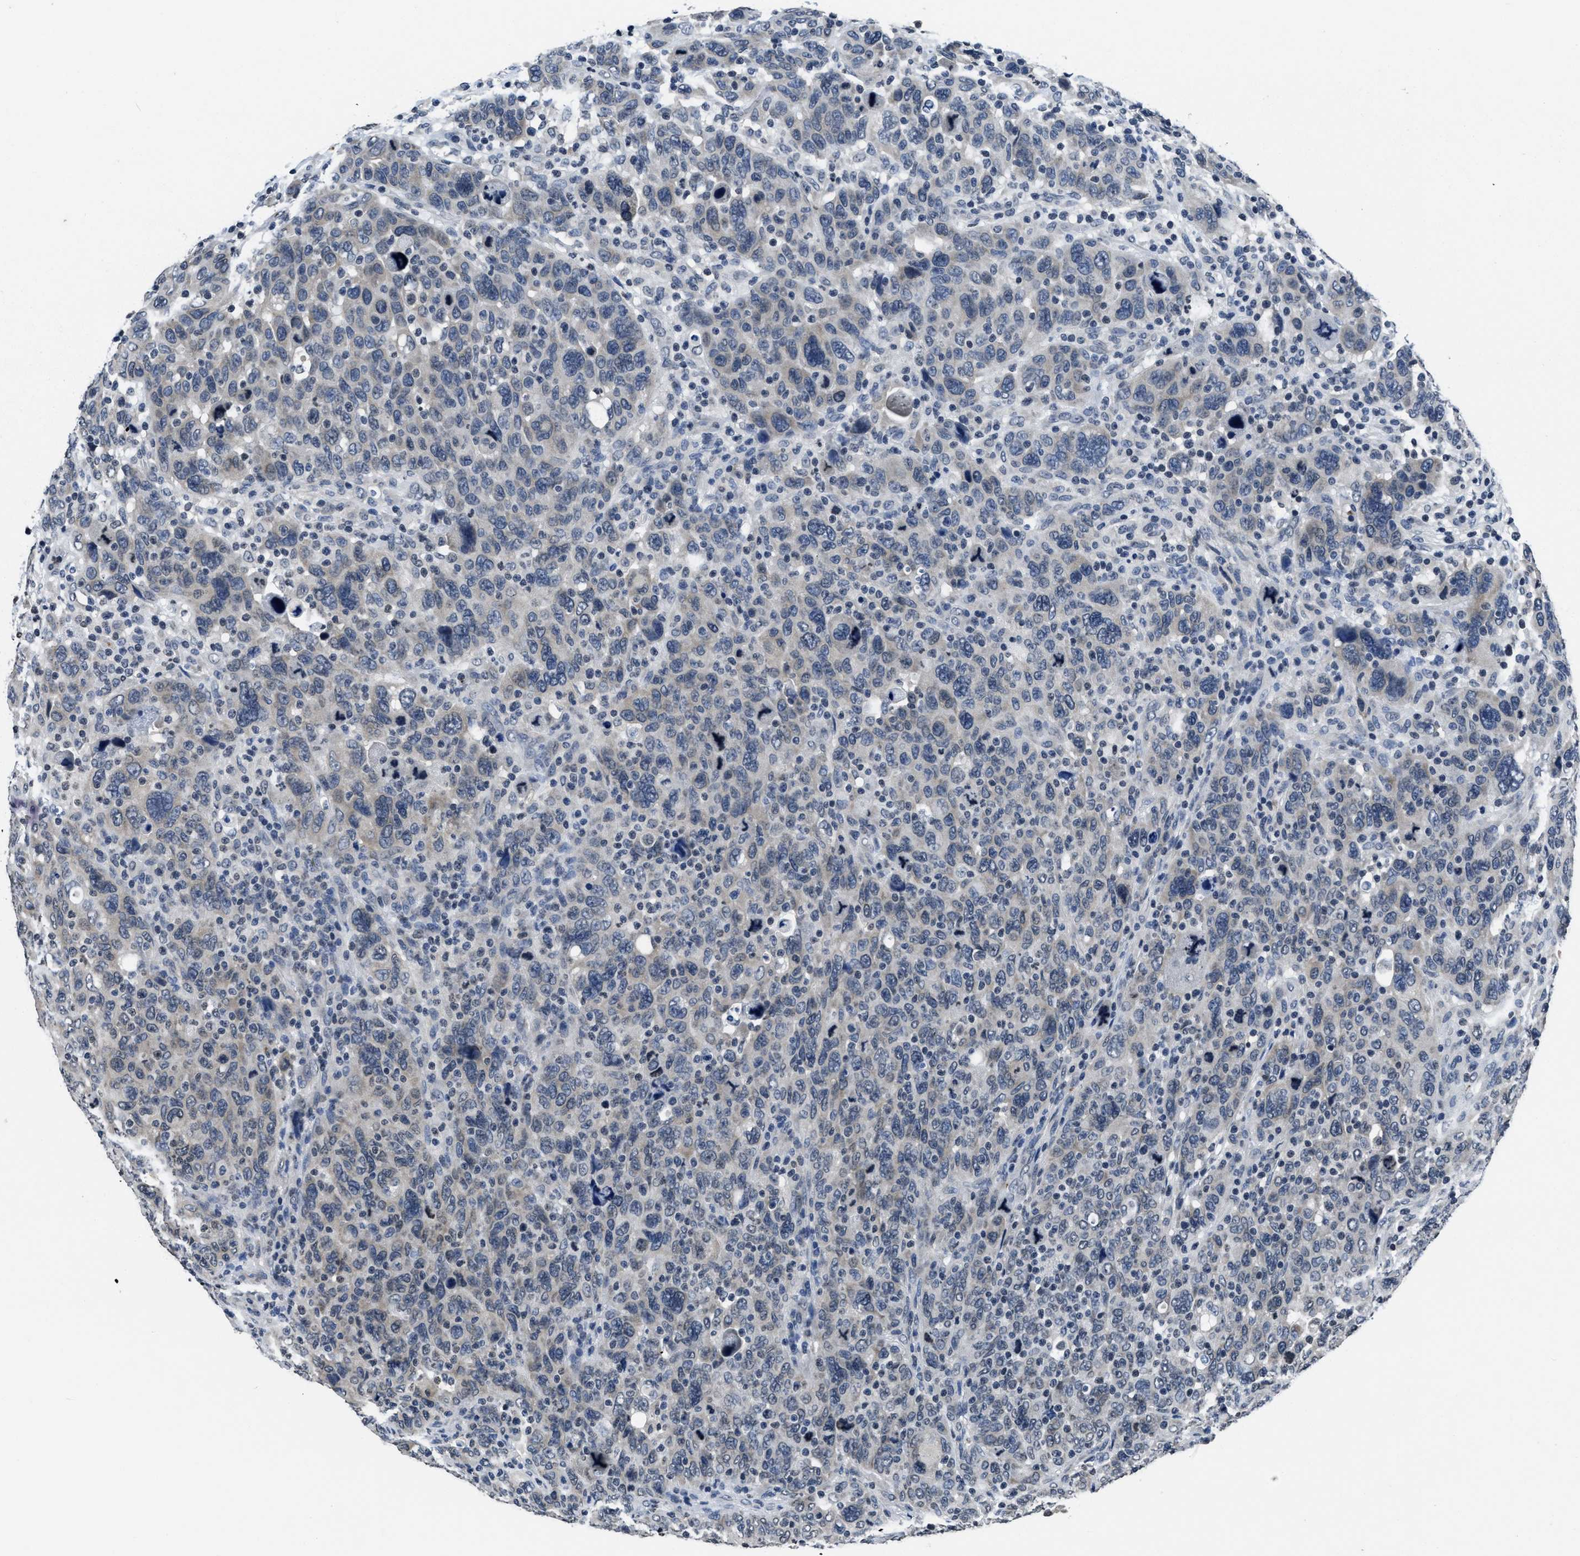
{"staining": {"intensity": "negative", "quantity": "none", "location": "none"}, "tissue": "breast cancer", "cell_type": "Tumor cells", "image_type": "cancer", "snomed": [{"axis": "morphology", "description": "Duct carcinoma"}, {"axis": "topography", "description": "Breast"}], "caption": "Protein analysis of breast invasive ductal carcinoma exhibits no significant expression in tumor cells.", "gene": "ITGA2B", "patient": {"sex": "female", "age": 37}}